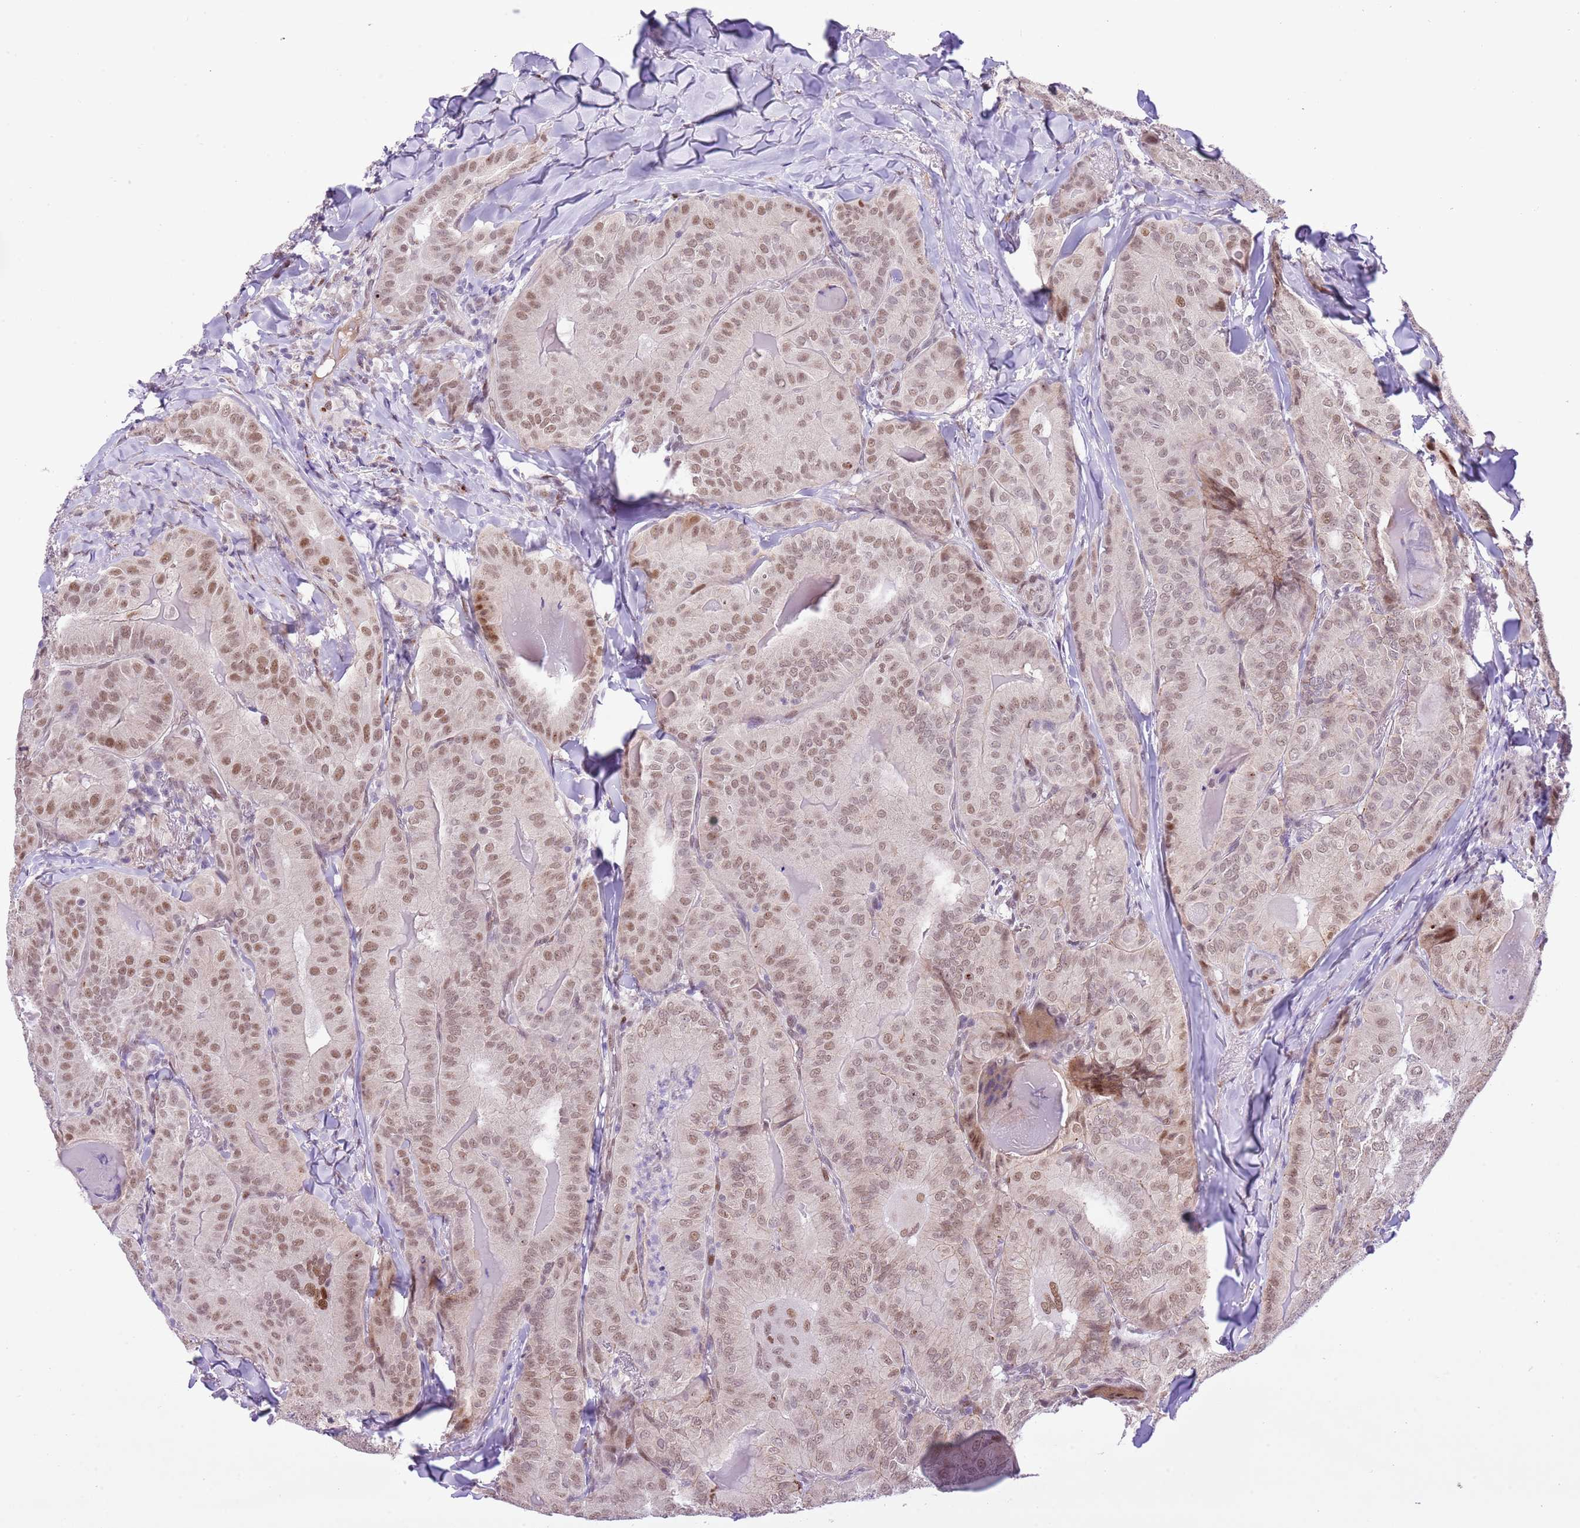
{"staining": {"intensity": "moderate", "quantity": "25%-75%", "location": "nuclear"}, "tissue": "thyroid cancer", "cell_type": "Tumor cells", "image_type": "cancer", "snomed": [{"axis": "morphology", "description": "Papillary adenocarcinoma, NOS"}, {"axis": "topography", "description": "Thyroid gland"}], "caption": "Protein analysis of papillary adenocarcinoma (thyroid) tissue exhibits moderate nuclear positivity in approximately 25%-75% of tumor cells. The protein of interest is shown in brown color, while the nuclei are stained blue.", "gene": "NACC2", "patient": {"sex": "female", "age": 68}}